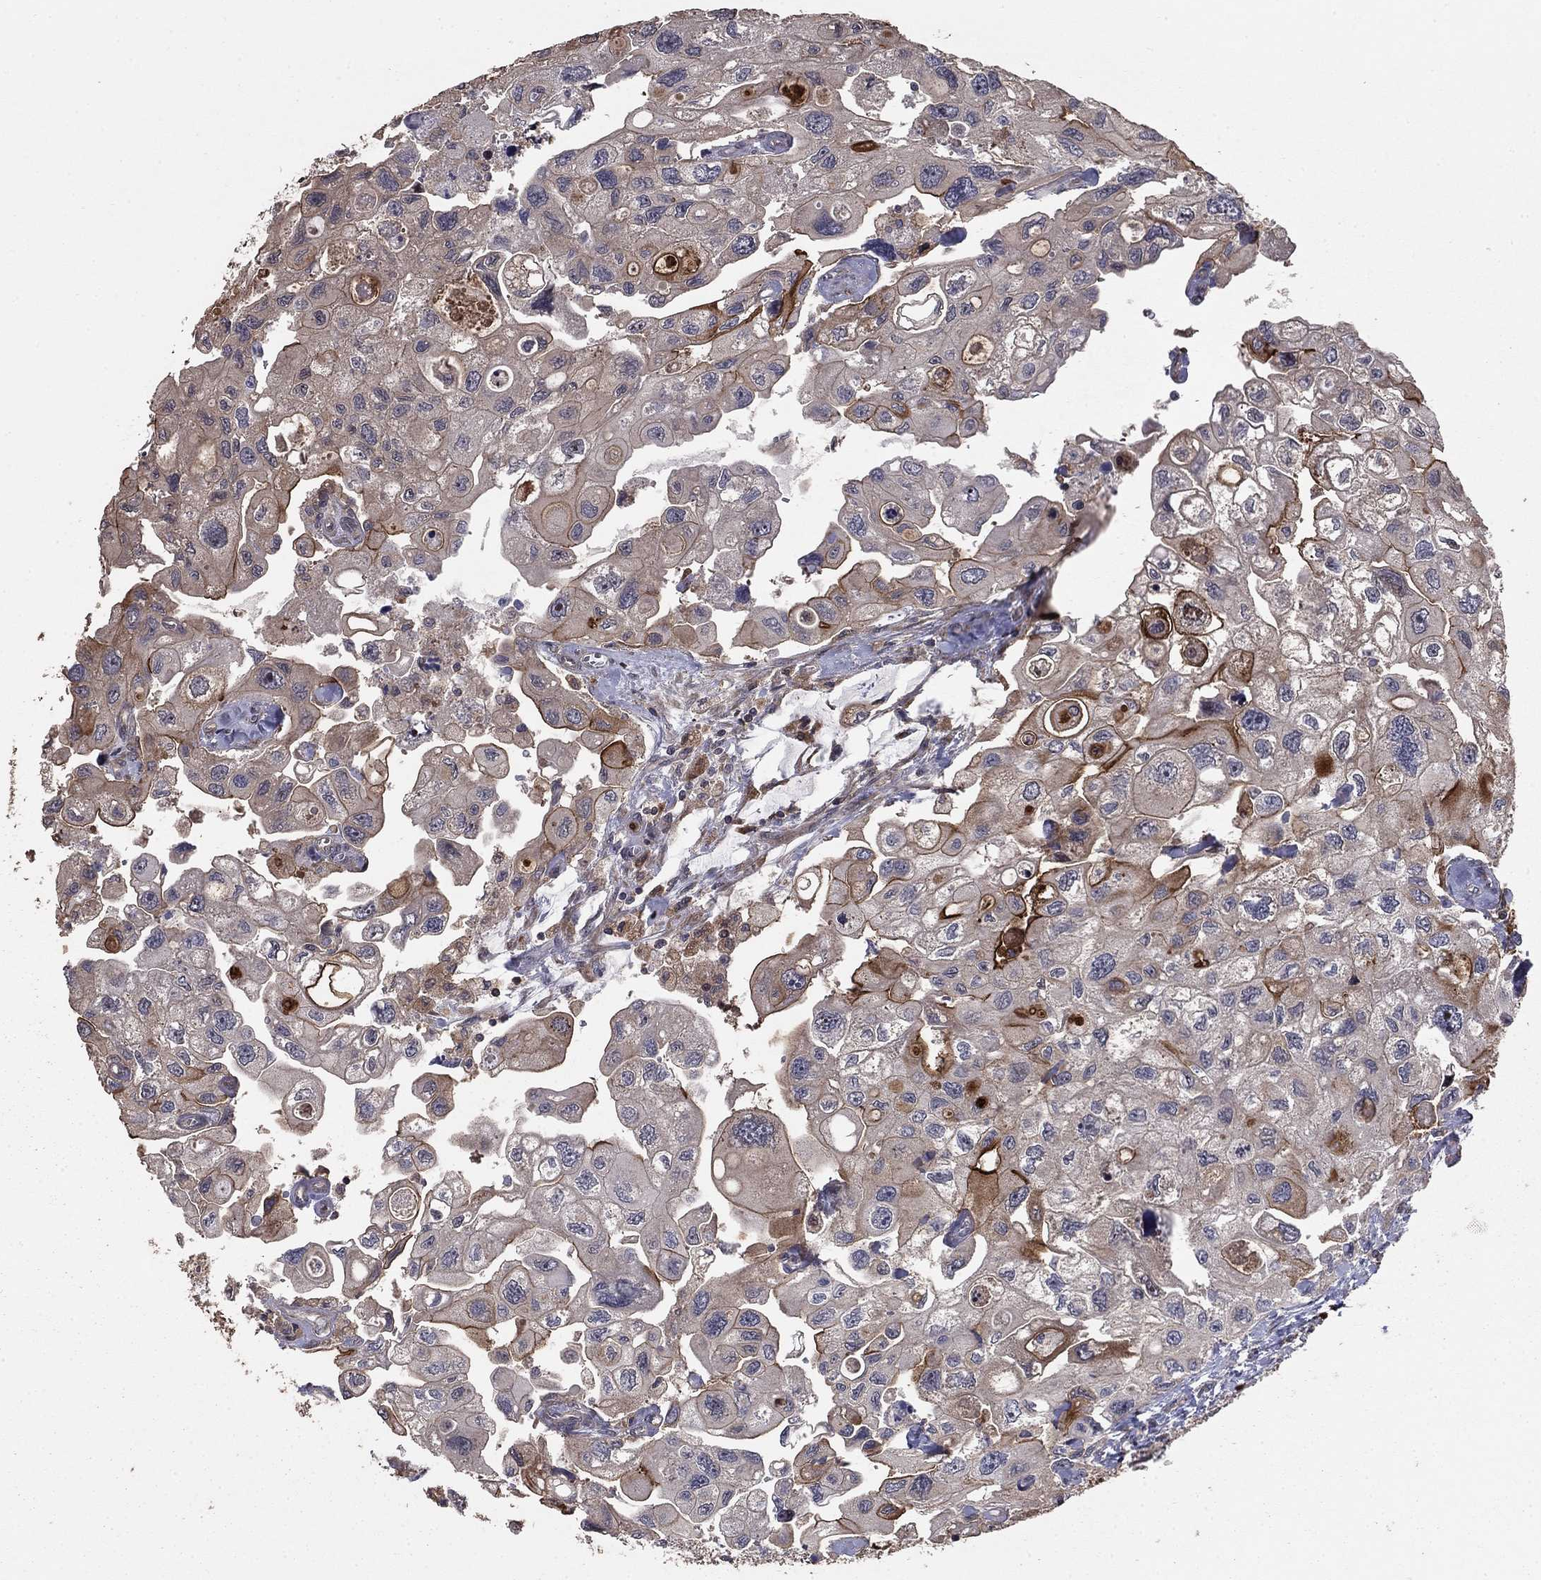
{"staining": {"intensity": "strong", "quantity": "<25%", "location": "cytoplasmic/membranous"}, "tissue": "urothelial cancer", "cell_type": "Tumor cells", "image_type": "cancer", "snomed": [{"axis": "morphology", "description": "Urothelial carcinoma, High grade"}, {"axis": "topography", "description": "Urinary bladder"}], "caption": "Strong cytoplasmic/membranous positivity is appreciated in approximately <25% of tumor cells in urothelial cancer.", "gene": "GYG1", "patient": {"sex": "male", "age": 59}}